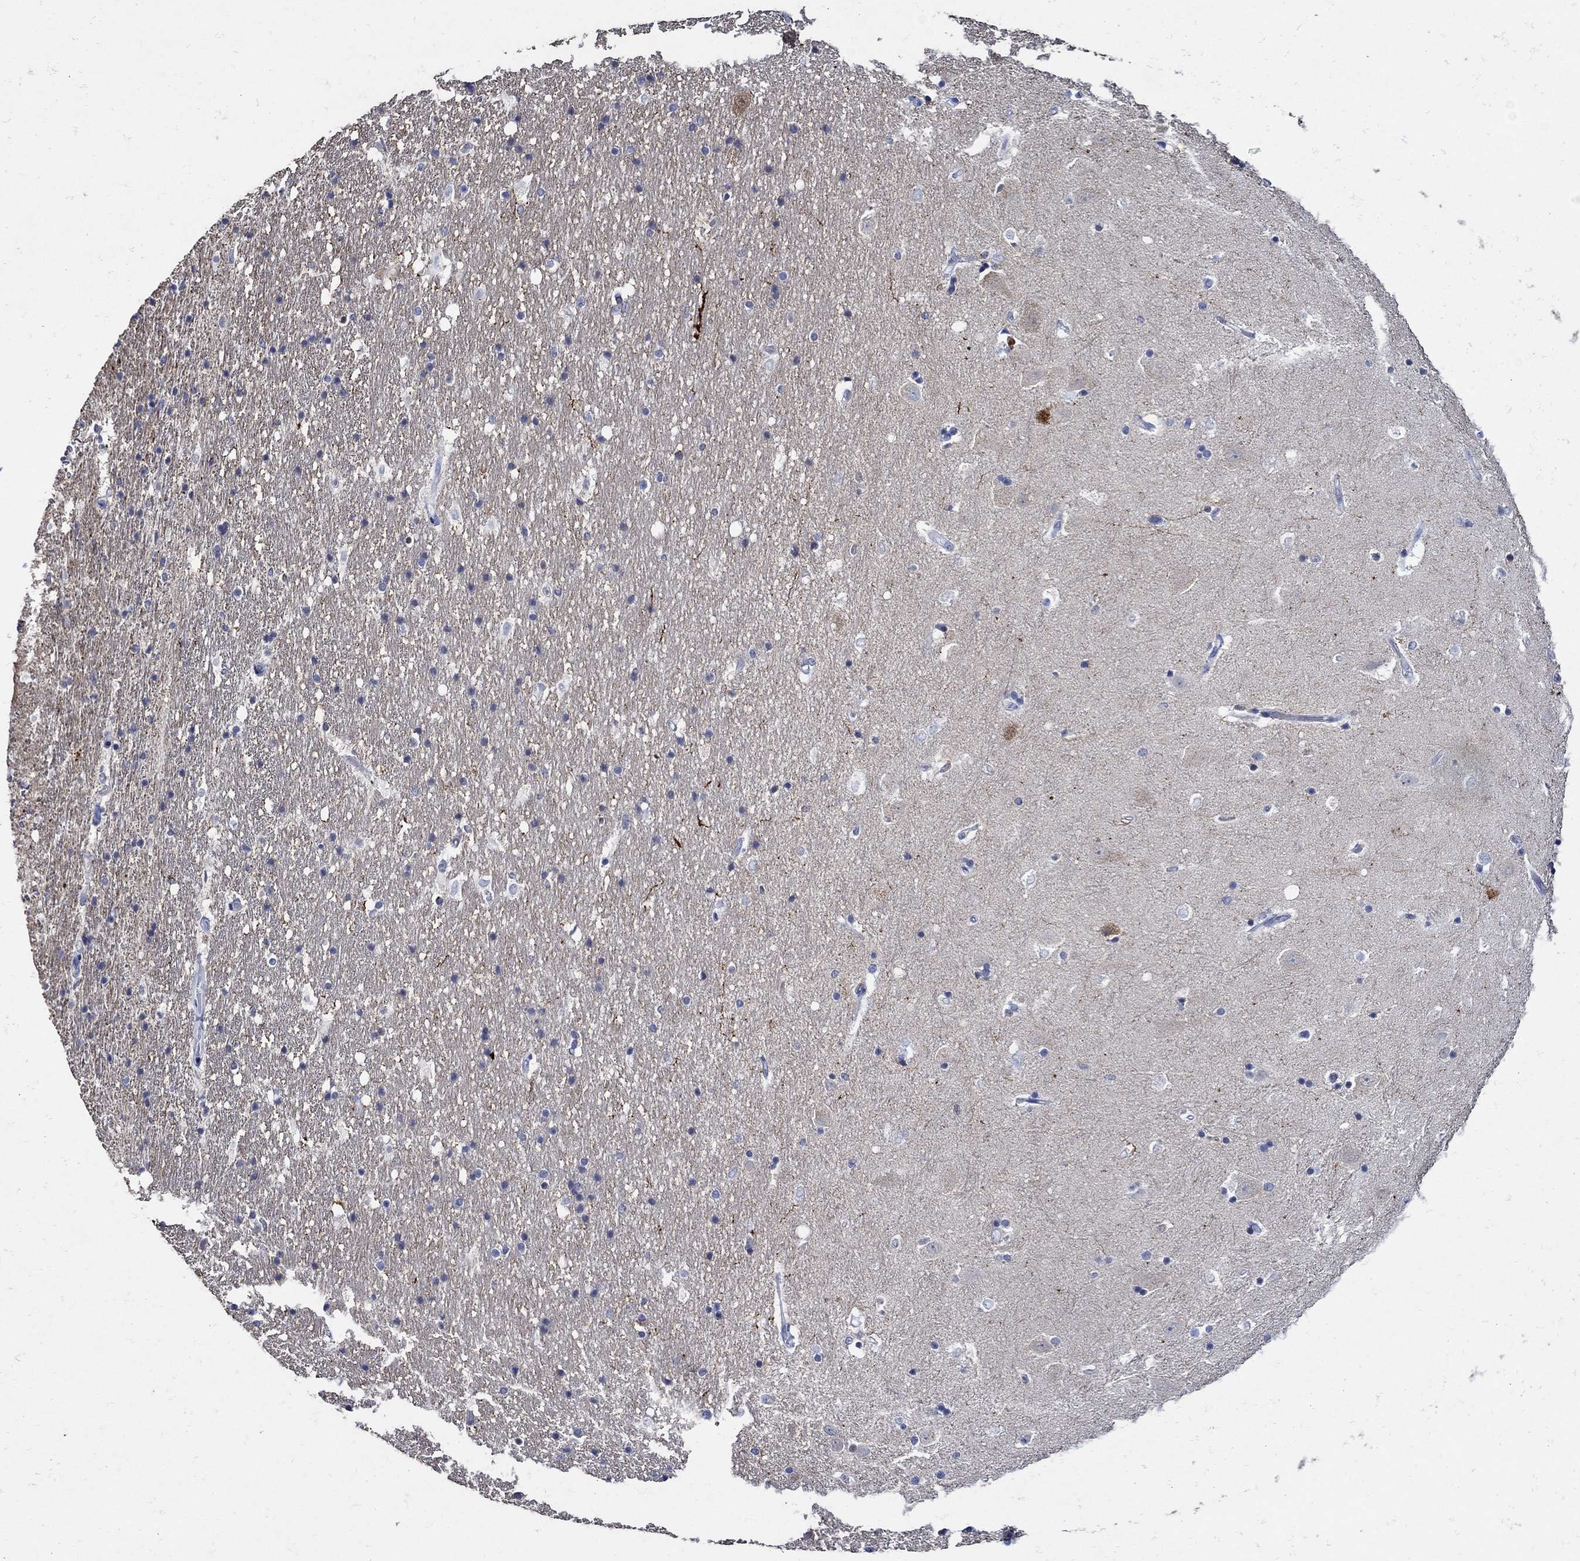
{"staining": {"intensity": "negative", "quantity": "none", "location": "none"}, "tissue": "hippocampus", "cell_type": "Glial cells", "image_type": "normal", "snomed": [{"axis": "morphology", "description": "Normal tissue, NOS"}, {"axis": "topography", "description": "Hippocampus"}], "caption": "Benign hippocampus was stained to show a protein in brown. There is no significant positivity in glial cells.", "gene": "NOS1", "patient": {"sex": "male", "age": 49}}